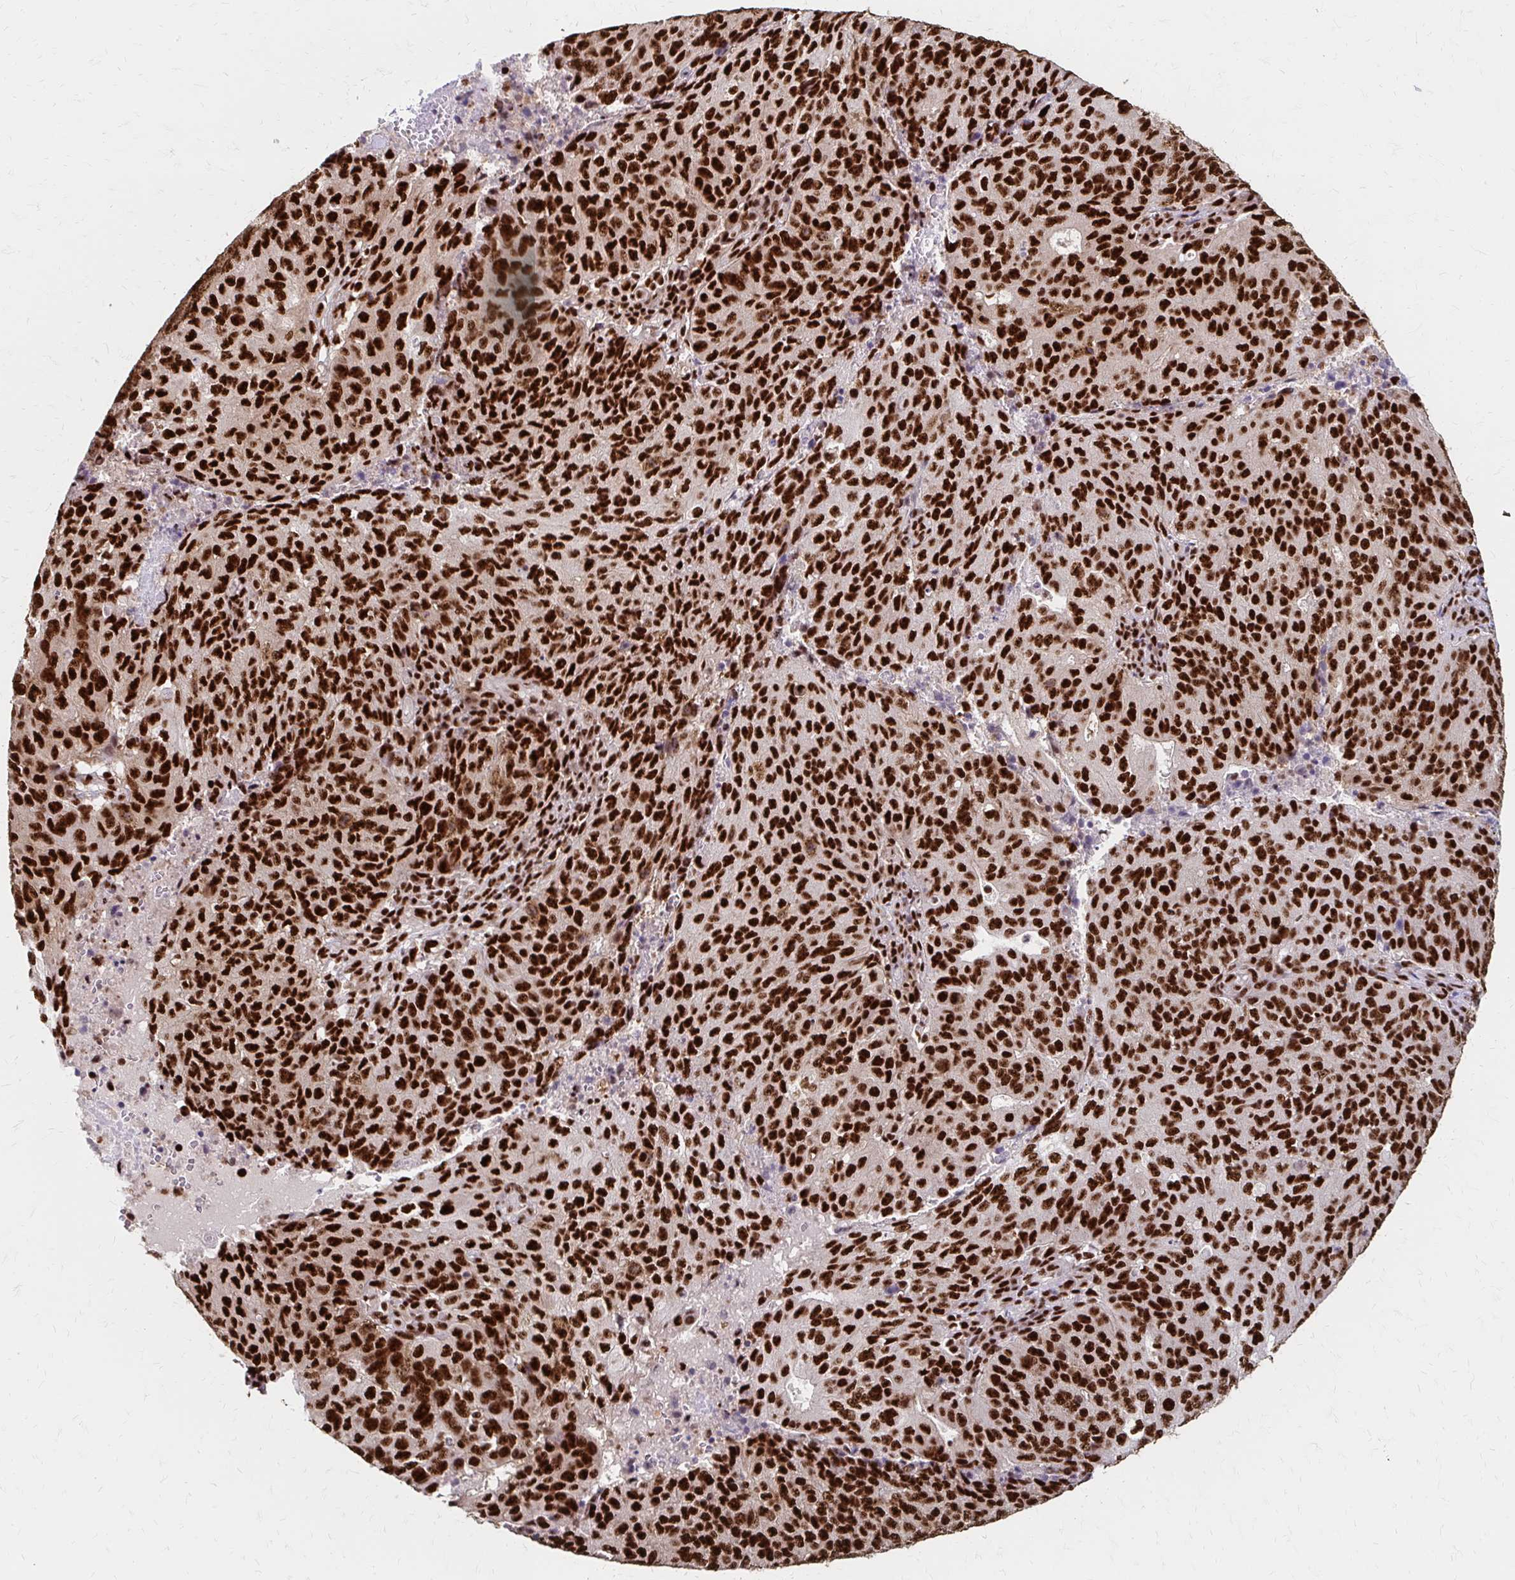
{"staining": {"intensity": "strong", "quantity": ">75%", "location": "nuclear"}, "tissue": "endometrial cancer", "cell_type": "Tumor cells", "image_type": "cancer", "snomed": [{"axis": "morphology", "description": "Adenocarcinoma, NOS"}, {"axis": "topography", "description": "Endometrium"}], "caption": "Protein expression by immunohistochemistry displays strong nuclear staining in approximately >75% of tumor cells in endometrial cancer. The protein is stained brown, and the nuclei are stained in blue (DAB (3,3'-diaminobenzidine) IHC with brightfield microscopy, high magnification).", "gene": "CNKSR3", "patient": {"sex": "female", "age": 82}}